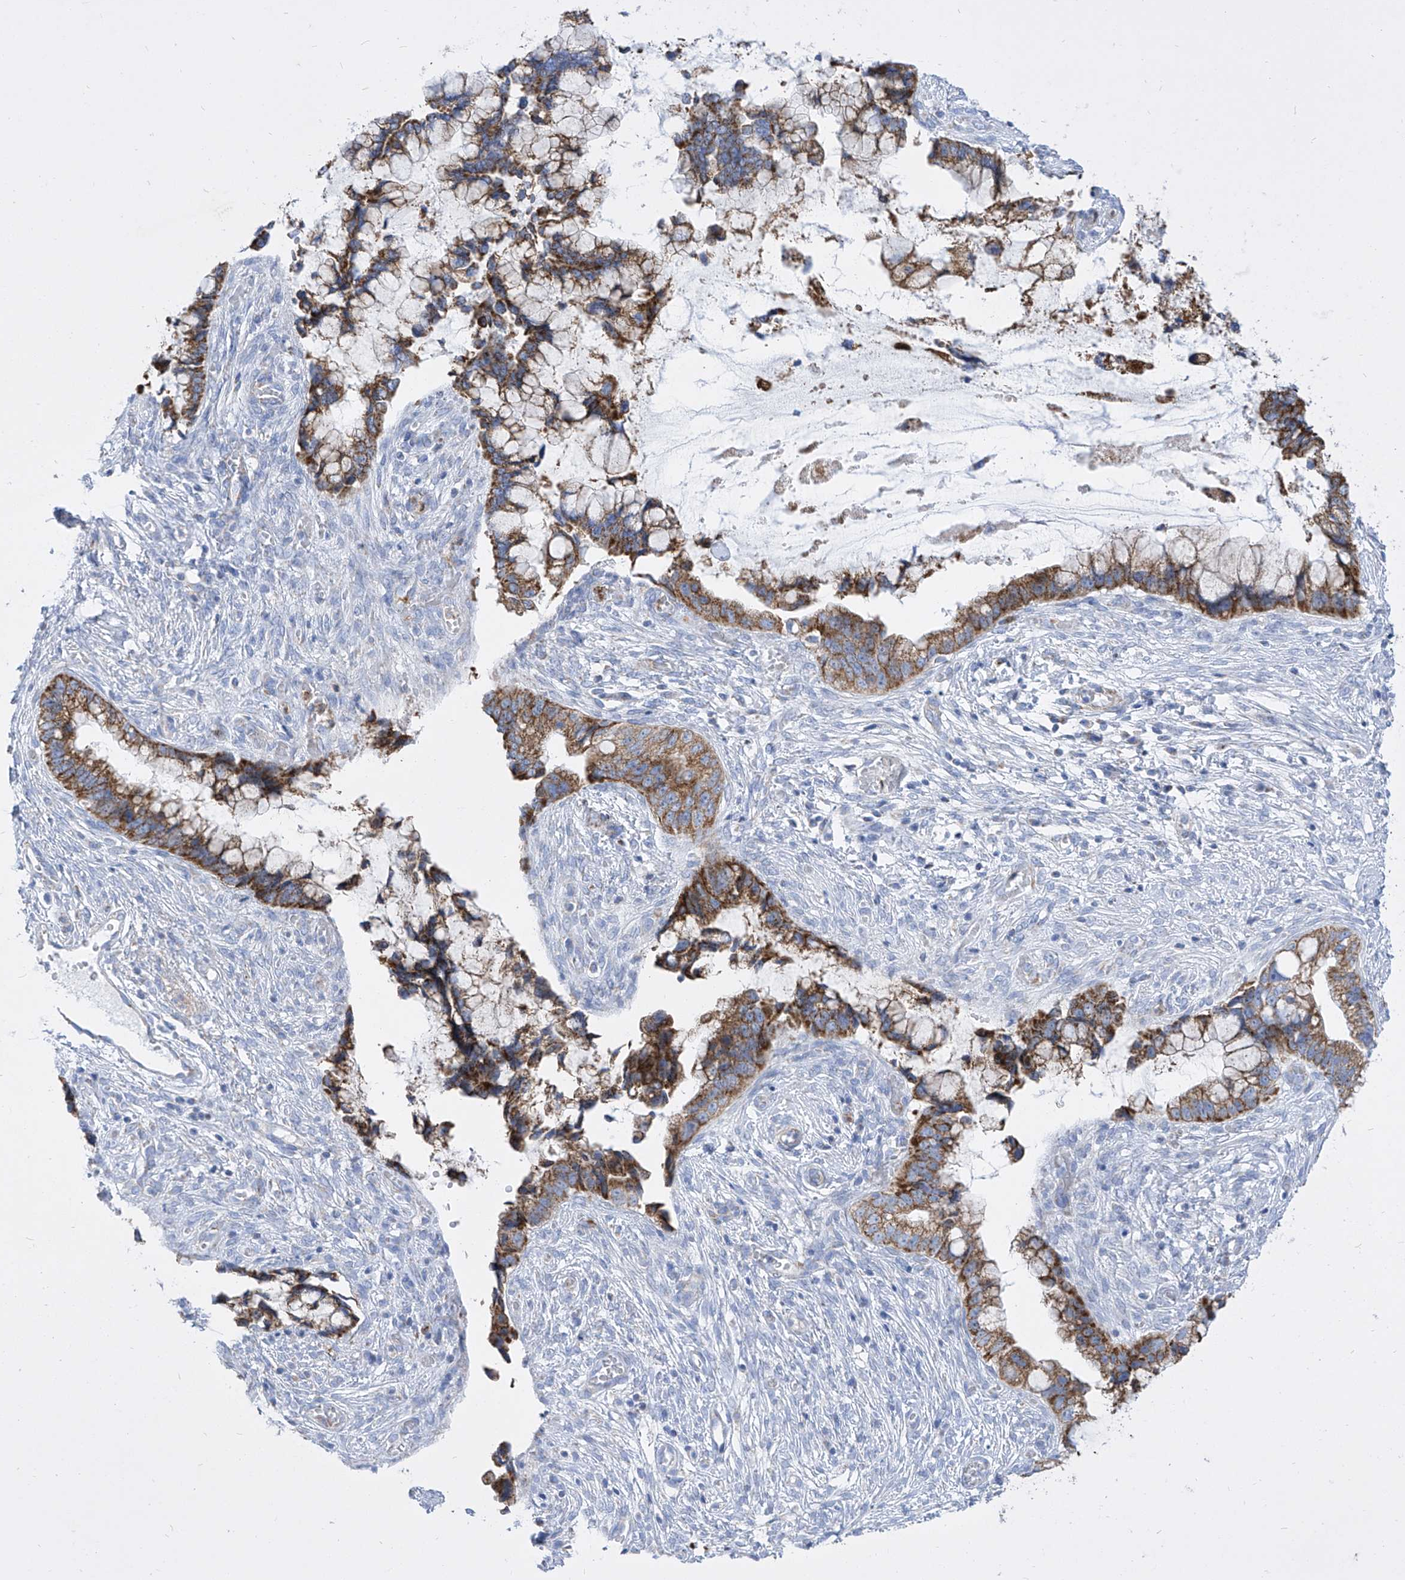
{"staining": {"intensity": "moderate", "quantity": ">75%", "location": "cytoplasmic/membranous"}, "tissue": "cervical cancer", "cell_type": "Tumor cells", "image_type": "cancer", "snomed": [{"axis": "morphology", "description": "Adenocarcinoma, NOS"}, {"axis": "topography", "description": "Cervix"}], "caption": "Immunohistochemistry of adenocarcinoma (cervical) demonstrates medium levels of moderate cytoplasmic/membranous positivity in about >75% of tumor cells.", "gene": "COQ3", "patient": {"sex": "female", "age": 44}}